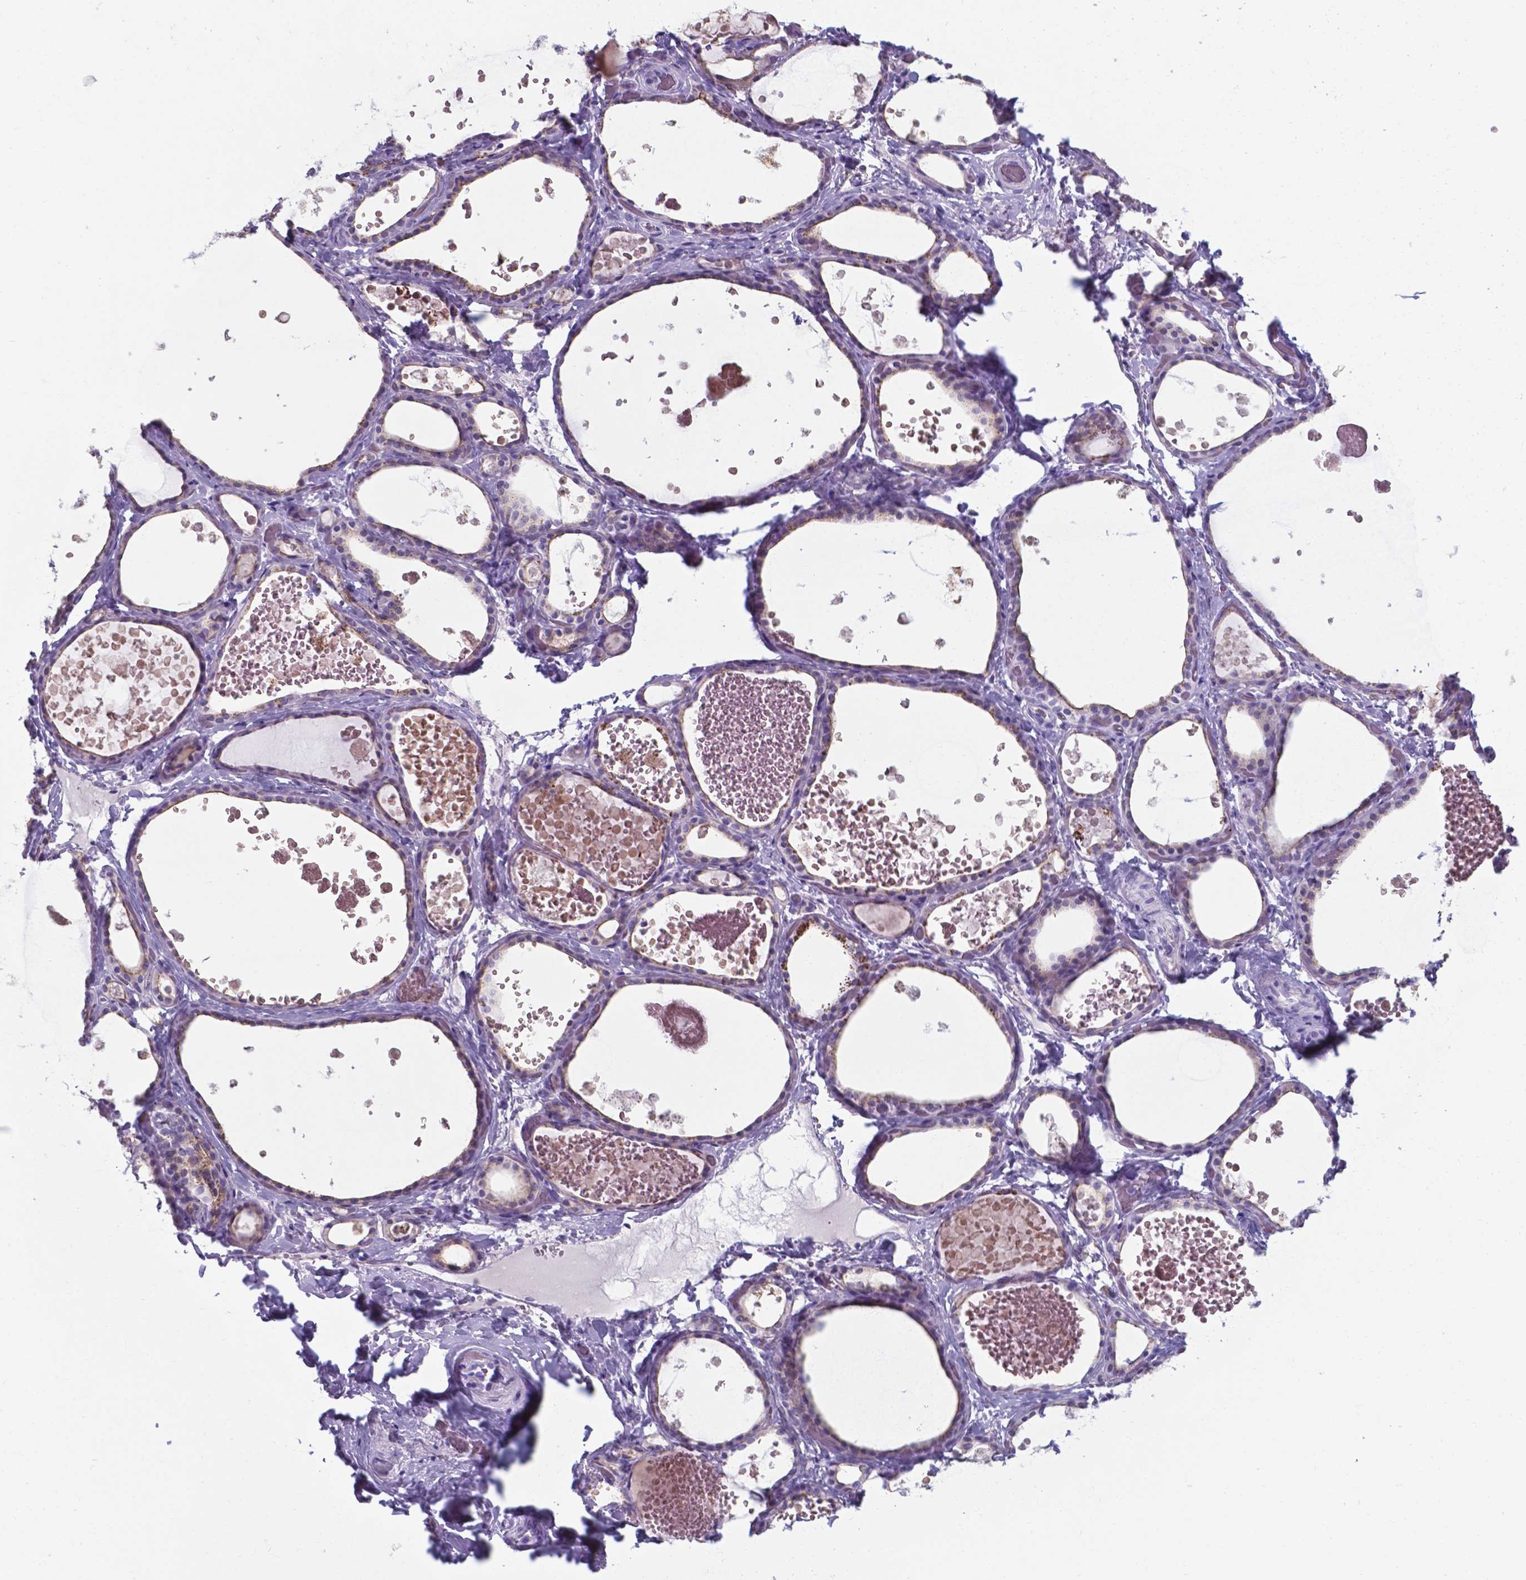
{"staining": {"intensity": "weak", "quantity": ">75%", "location": "cytoplasmic/membranous"}, "tissue": "thyroid gland", "cell_type": "Glandular cells", "image_type": "normal", "snomed": [{"axis": "morphology", "description": "Normal tissue, NOS"}, {"axis": "topography", "description": "Thyroid gland"}], "caption": "Normal thyroid gland exhibits weak cytoplasmic/membranous positivity in approximately >75% of glandular cells, visualized by immunohistochemistry. (brown staining indicates protein expression, while blue staining denotes nuclei).", "gene": "AP5B1", "patient": {"sex": "female", "age": 56}}